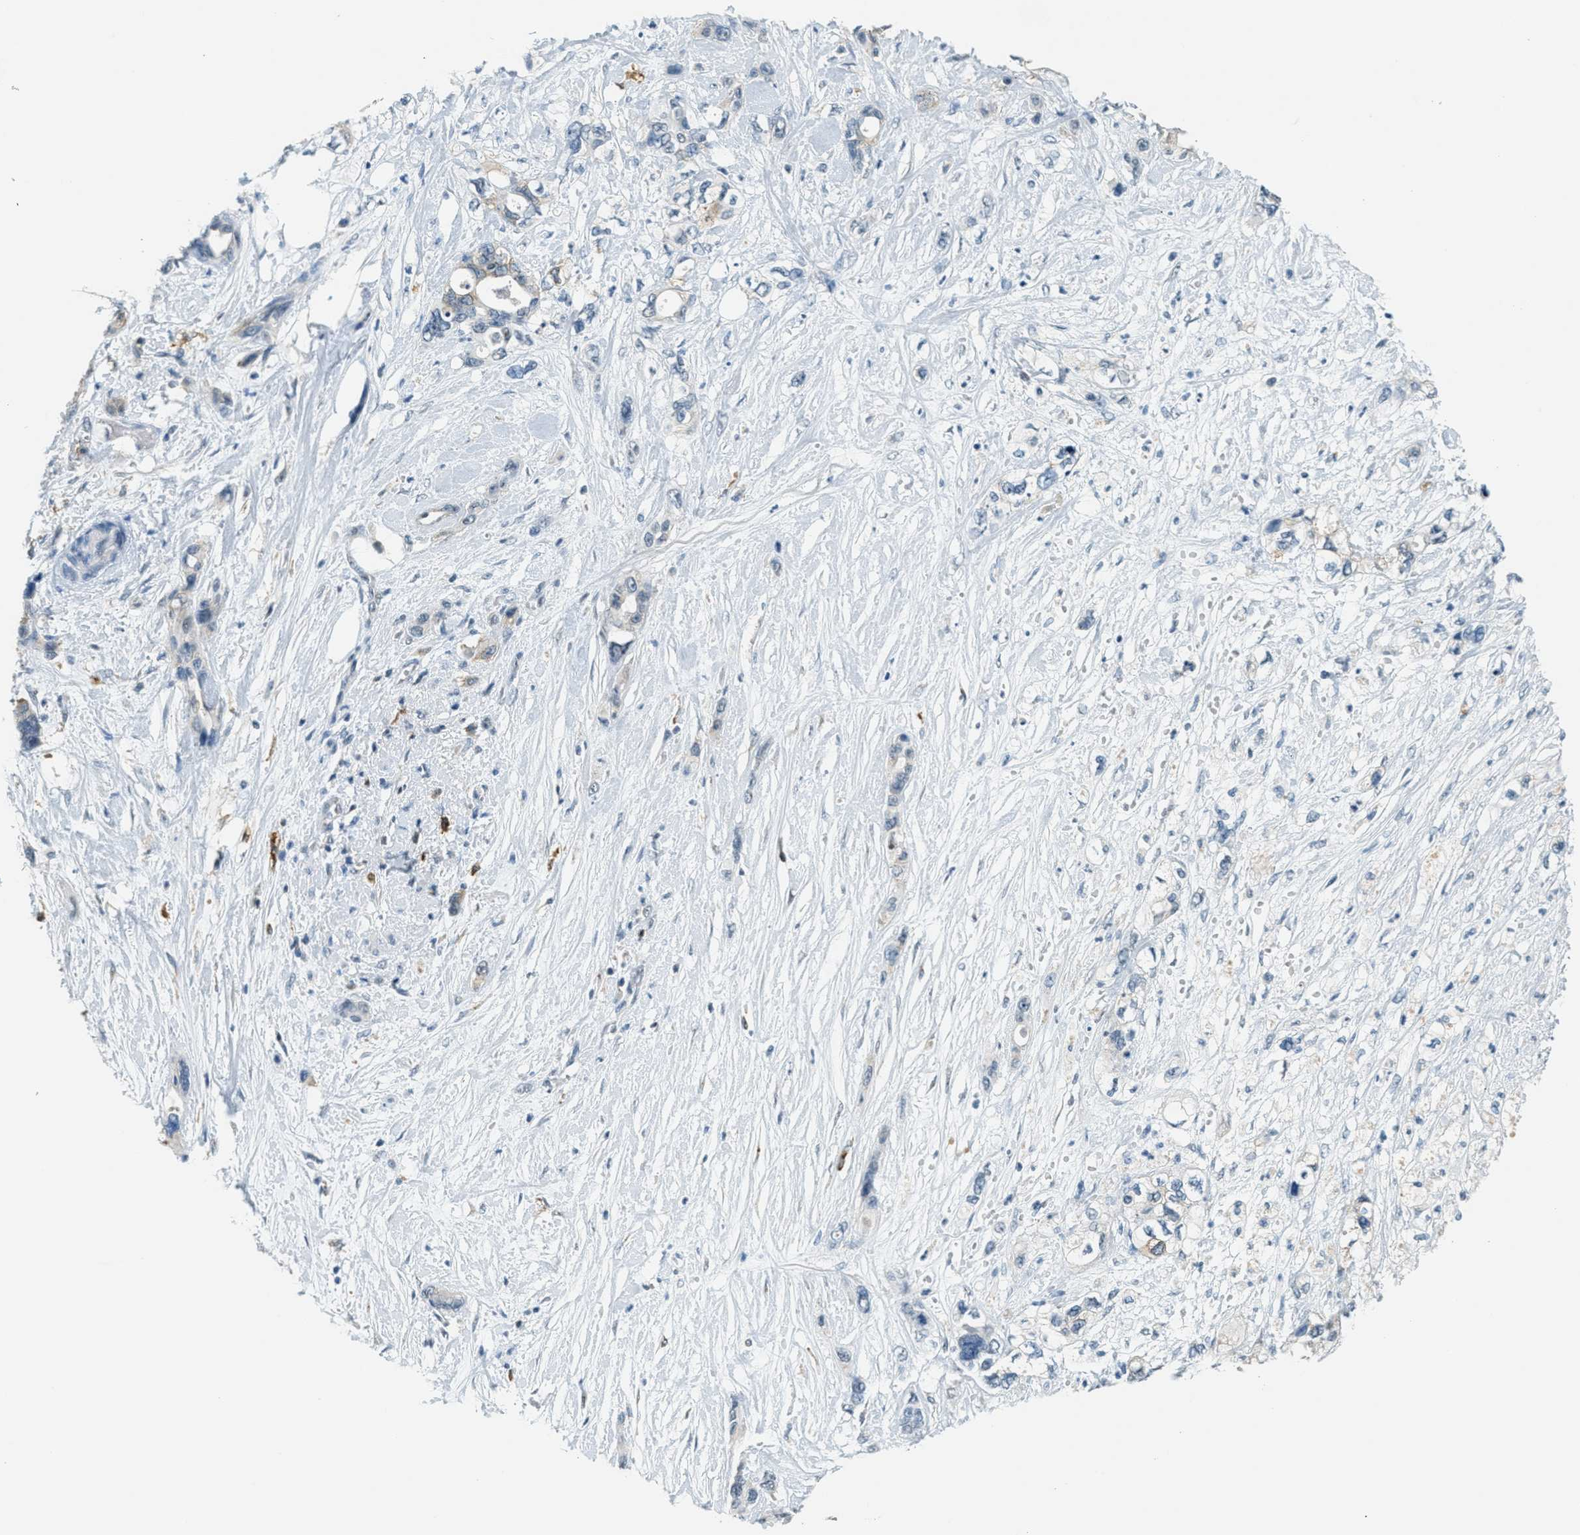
{"staining": {"intensity": "negative", "quantity": "none", "location": "none"}, "tissue": "pancreatic cancer", "cell_type": "Tumor cells", "image_type": "cancer", "snomed": [{"axis": "morphology", "description": "Adenocarcinoma, NOS"}, {"axis": "topography", "description": "Pancreas"}], "caption": "An immunohistochemistry photomicrograph of pancreatic cancer is shown. There is no staining in tumor cells of pancreatic cancer.", "gene": "FYN", "patient": {"sex": "male", "age": 46}}